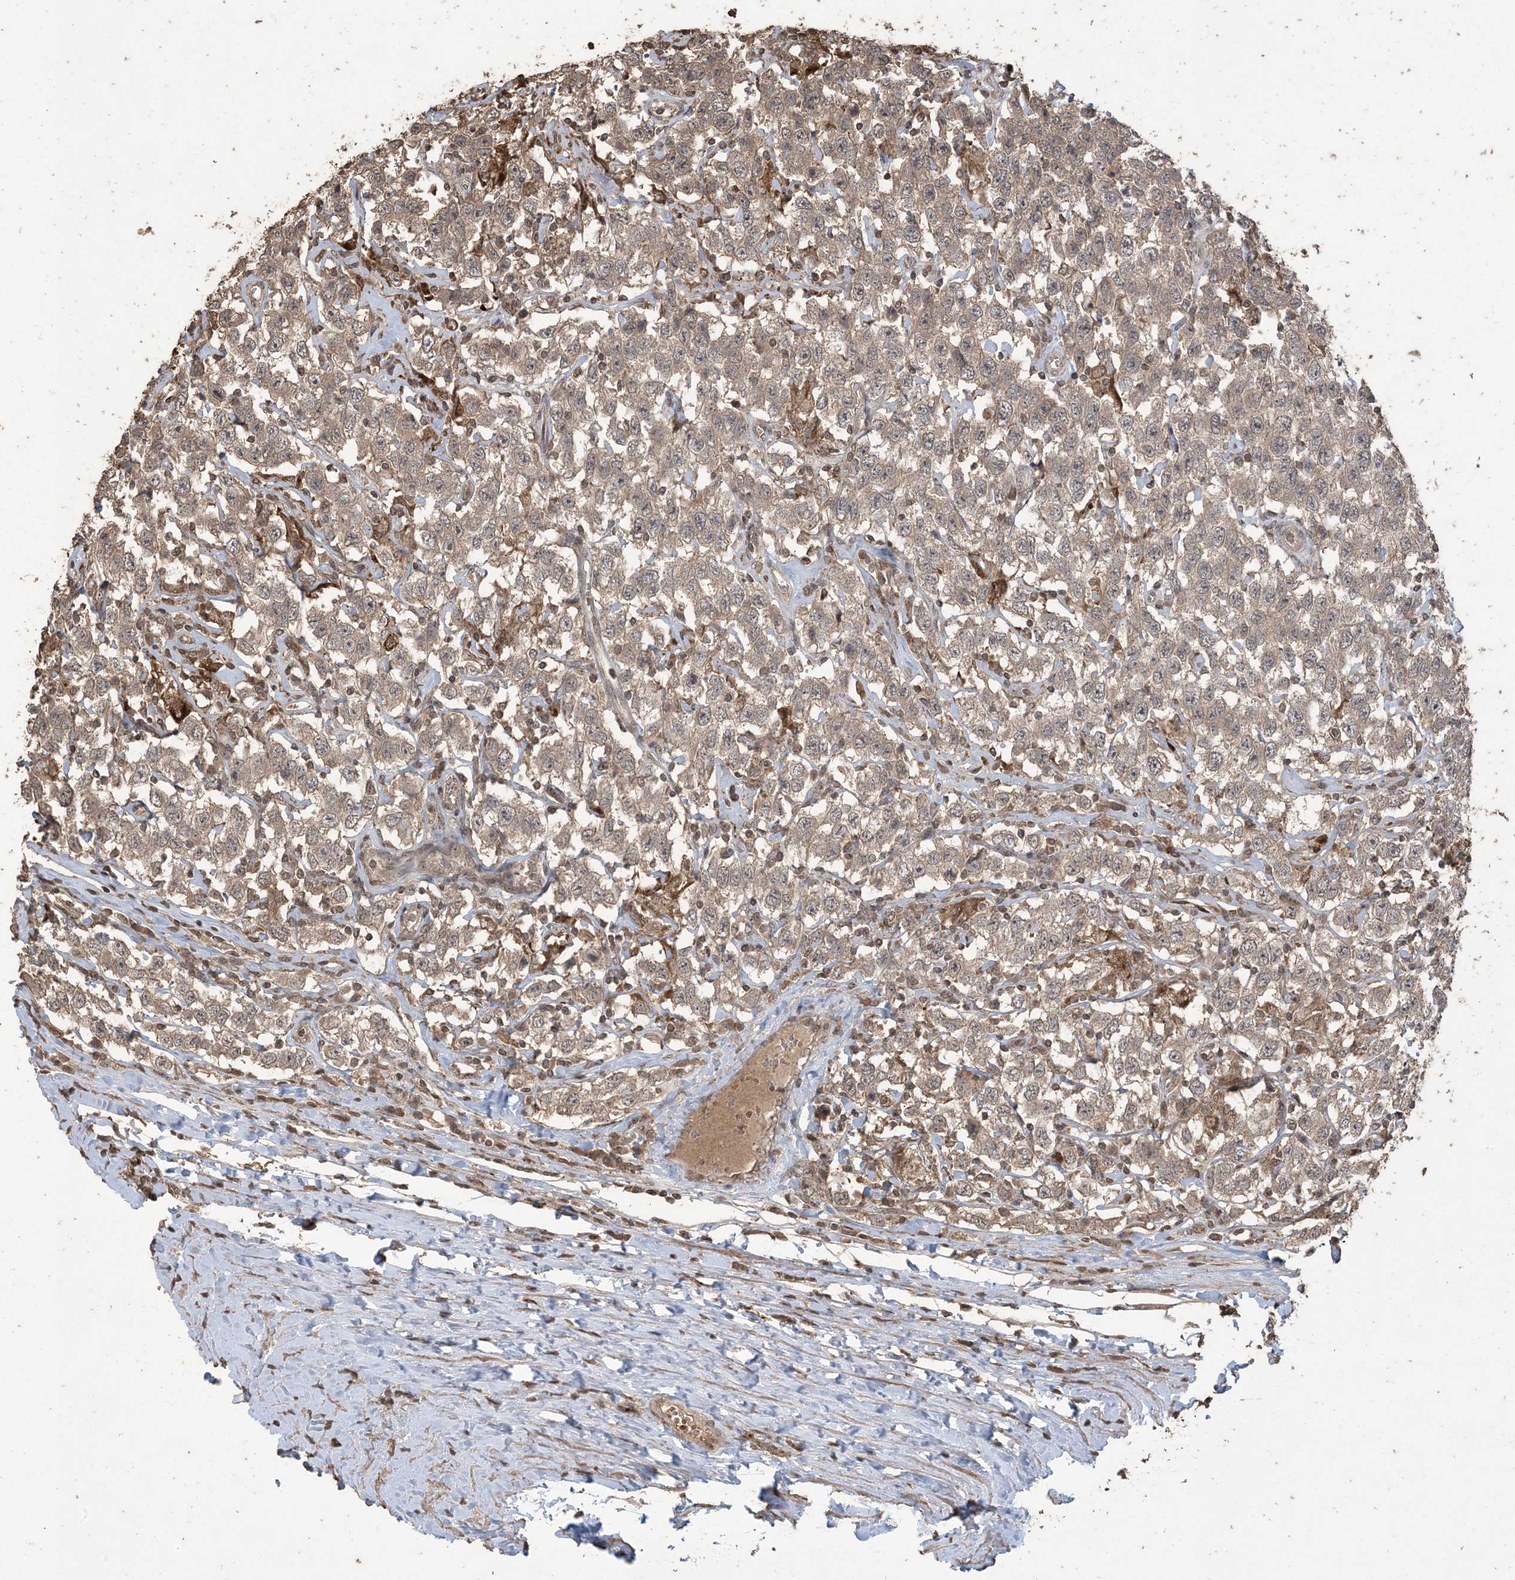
{"staining": {"intensity": "moderate", "quantity": ">75%", "location": "cytoplasmic/membranous"}, "tissue": "testis cancer", "cell_type": "Tumor cells", "image_type": "cancer", "snomed": [{"axis": "morphology", "description": "Seminoma, NOS"}, {"axis": "topography", "description": "Testis"}], "caption": "Moderate cytoplasmic/membranous expression is identified in about >75% of tumor cells in testis cancer. The staining was performed using DAB, with brown indicating positive protein expression. Nuclei are stained blue with hematoxylin.", "gene": "EFCAB8", "patient": {"sex": "male", "age": 41}}